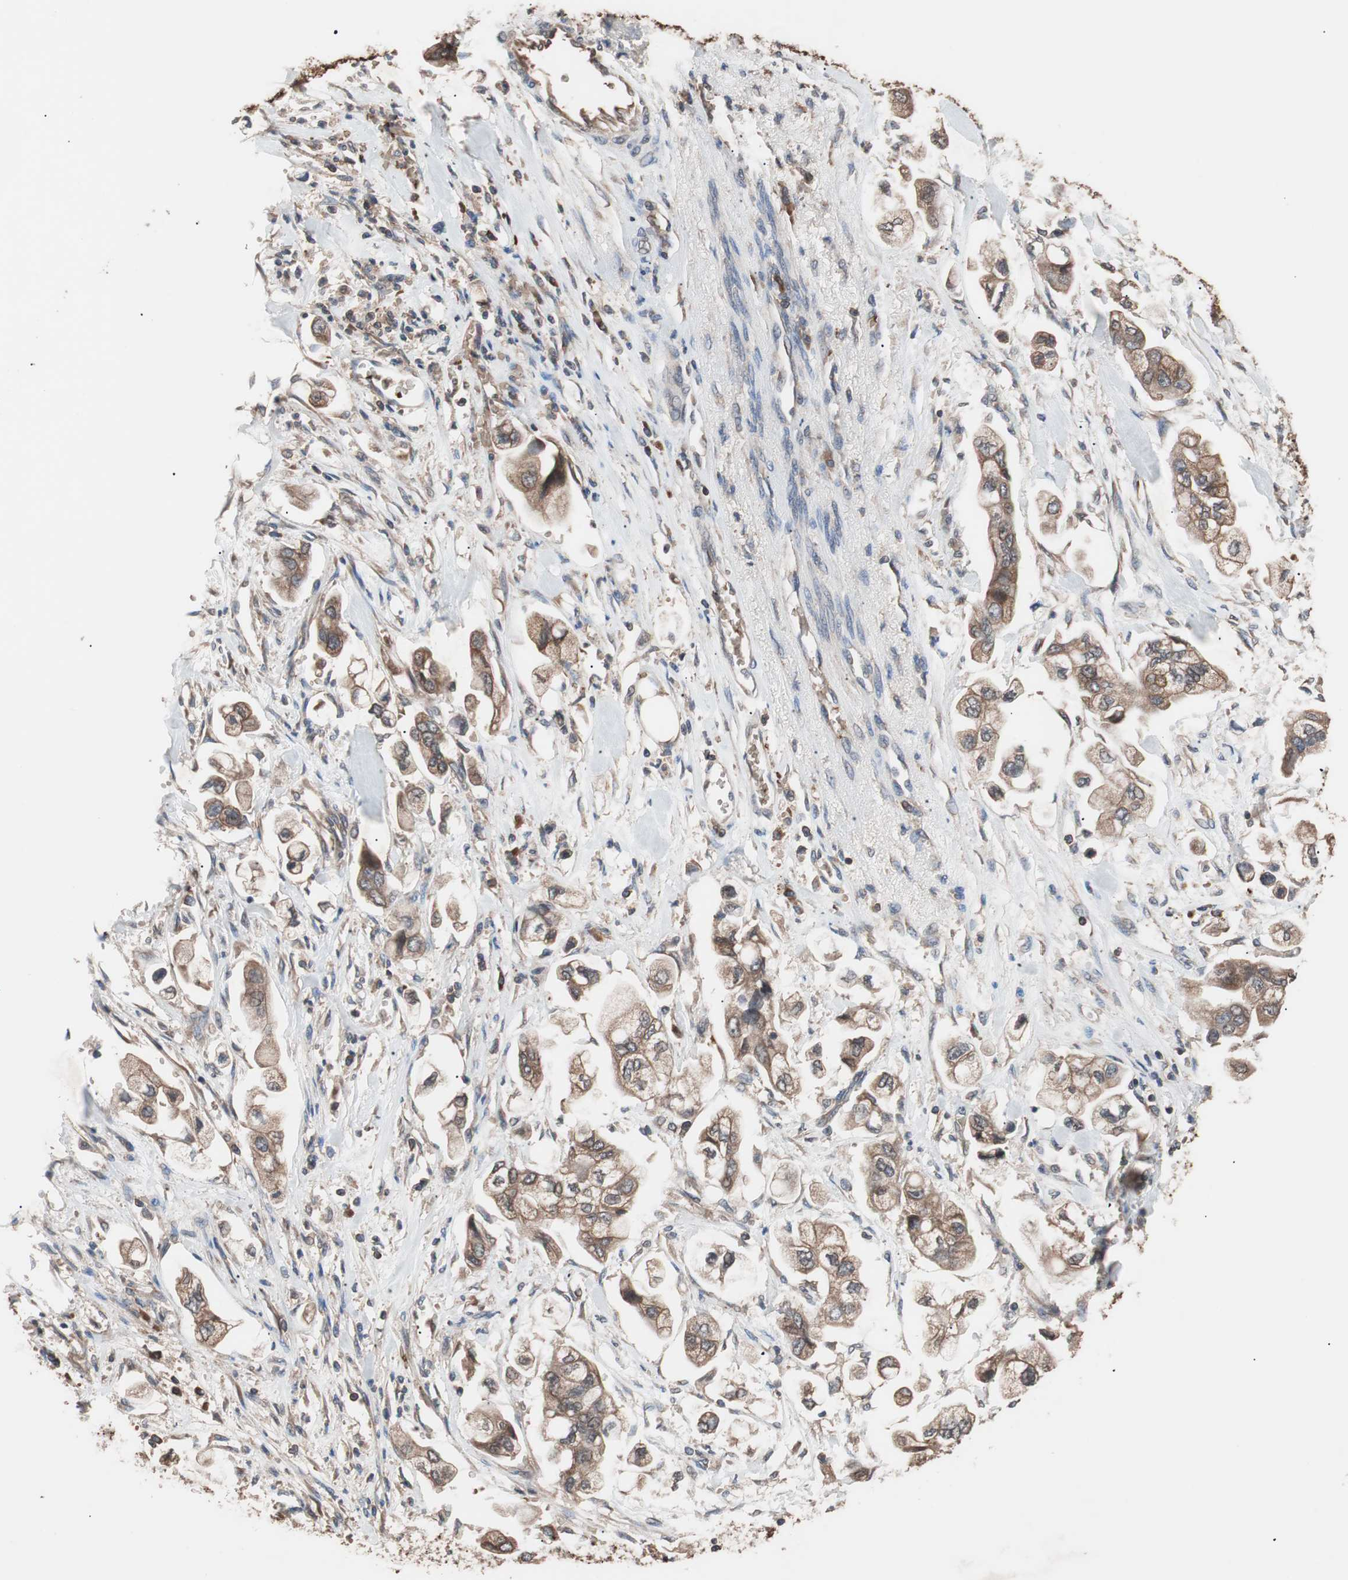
{"staining": {"intensity": "moderate", "quantity": ">75%", "location": "cytoplasmic/membranous"}, "tissue": "stomach cancer", "cell_type": "Tumor cells", "image_type": "cancer", "snomed": [{"axis": "morphology", "description": "Adenocarcinoma, NOS"}, {"axis": "topography", "description": "Stomach"}], "caption": "Immunohistochemical staining of human stomach cancer (adenocarcinoma) reveals medium levels of moderate cytoplasmic/membranous protein staining in approximately >75% of tumor cells.", "gene": "GLYCTK", "patient": {"sex": "male", "age": 62}}